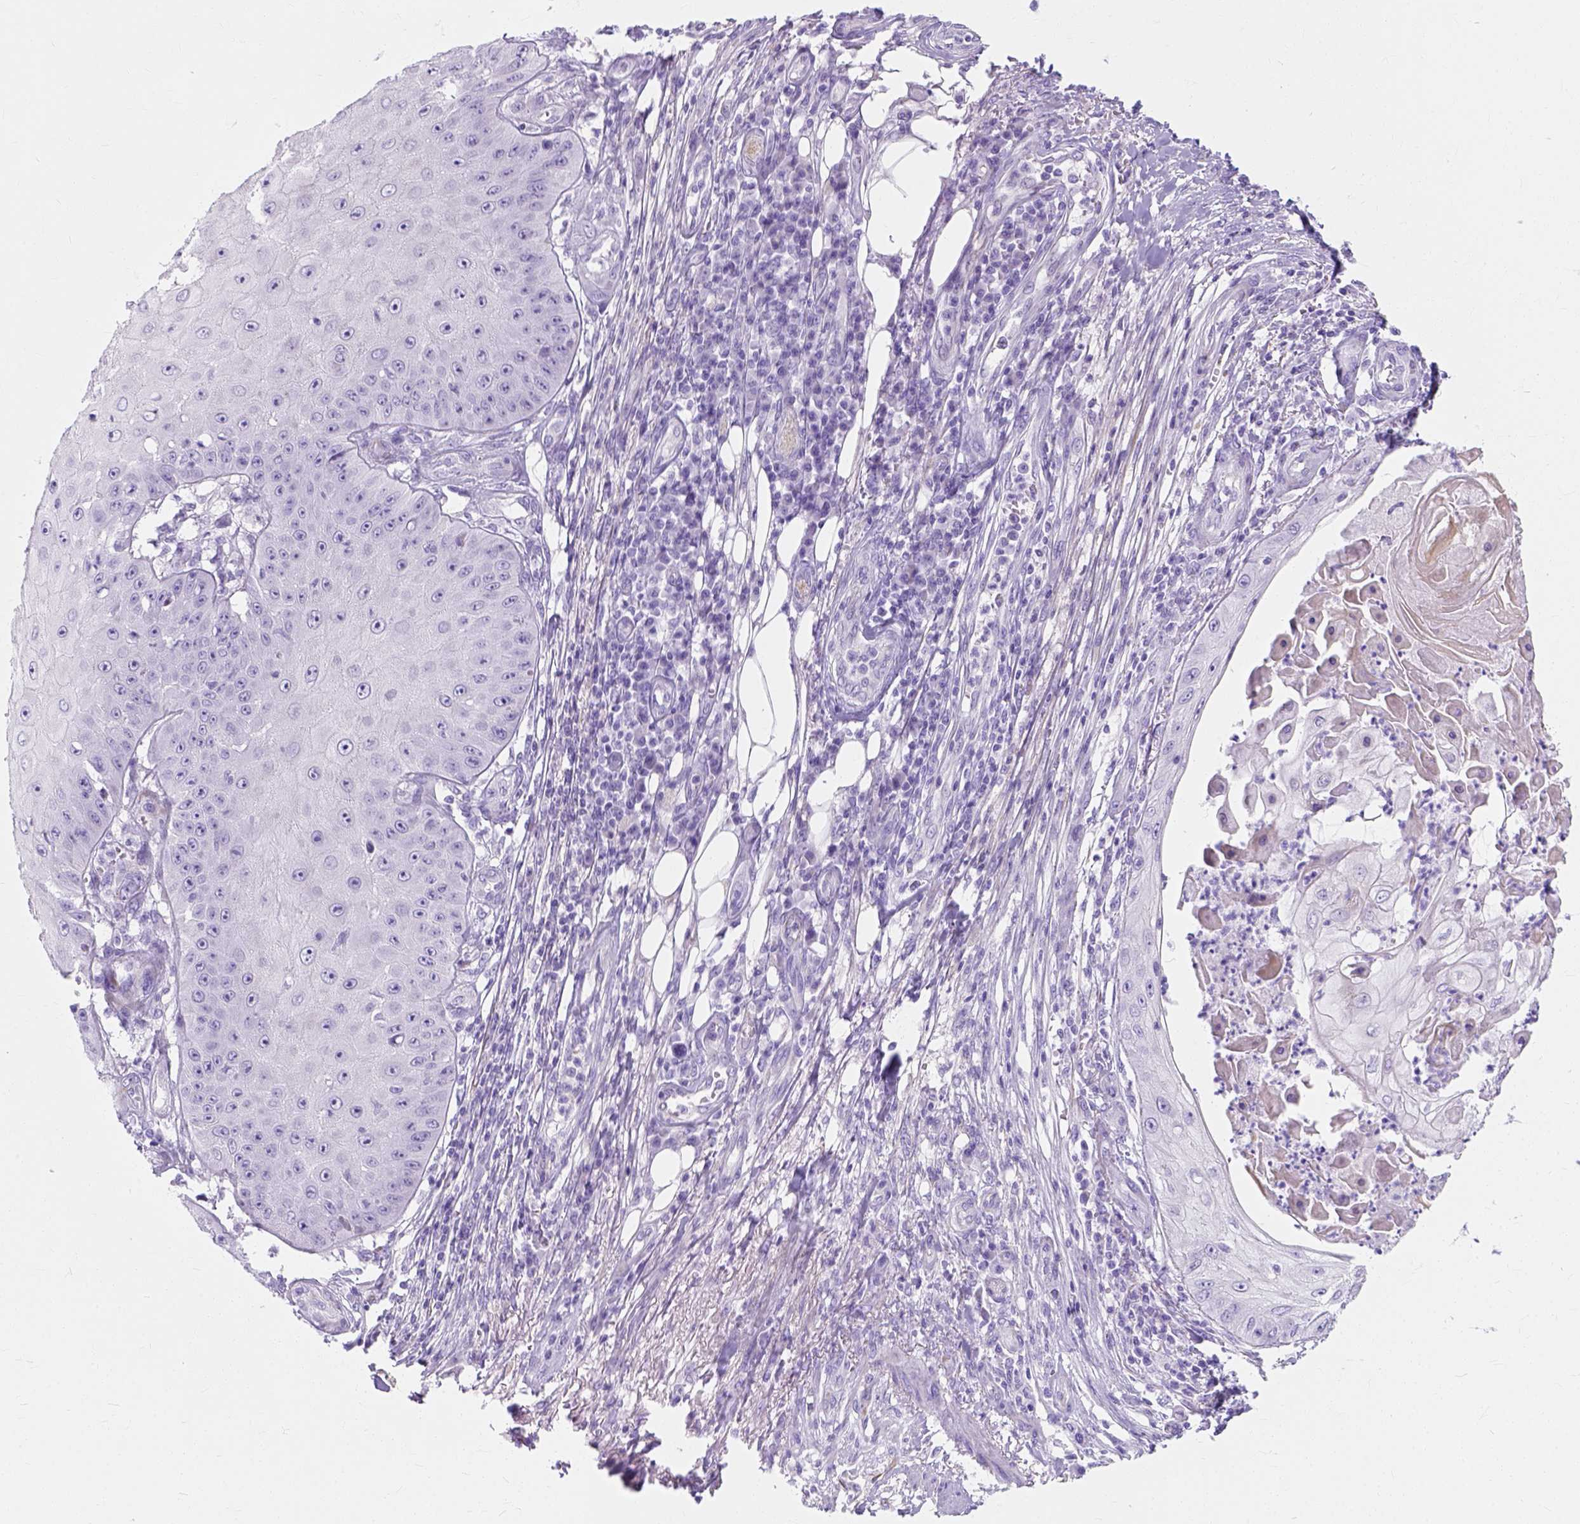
{"staining": {"intensity": "negative", "quantity": "none", "location": "none"}, "tissue": "skin cancer", "cell_type": "Tumor cells", "image_type": "cancer", "snomed": [{"axis": "morphology", "description": "Squamous cell carcinoma, NOS"}, {"axis": "topography", "description": "Skin"}], "caption": "High magnification brightfield microscopy of skin cancer (squamous cell carcinoma) stained with DAB (3,3'-diaminobenzidine) (brown) and counterstained with hematoxylin (blue): tumor cells show no significant positivity. Nuclei are stained in blue.", "gene": "MYH15", "patient": {"sex": "male", "age": 70}}